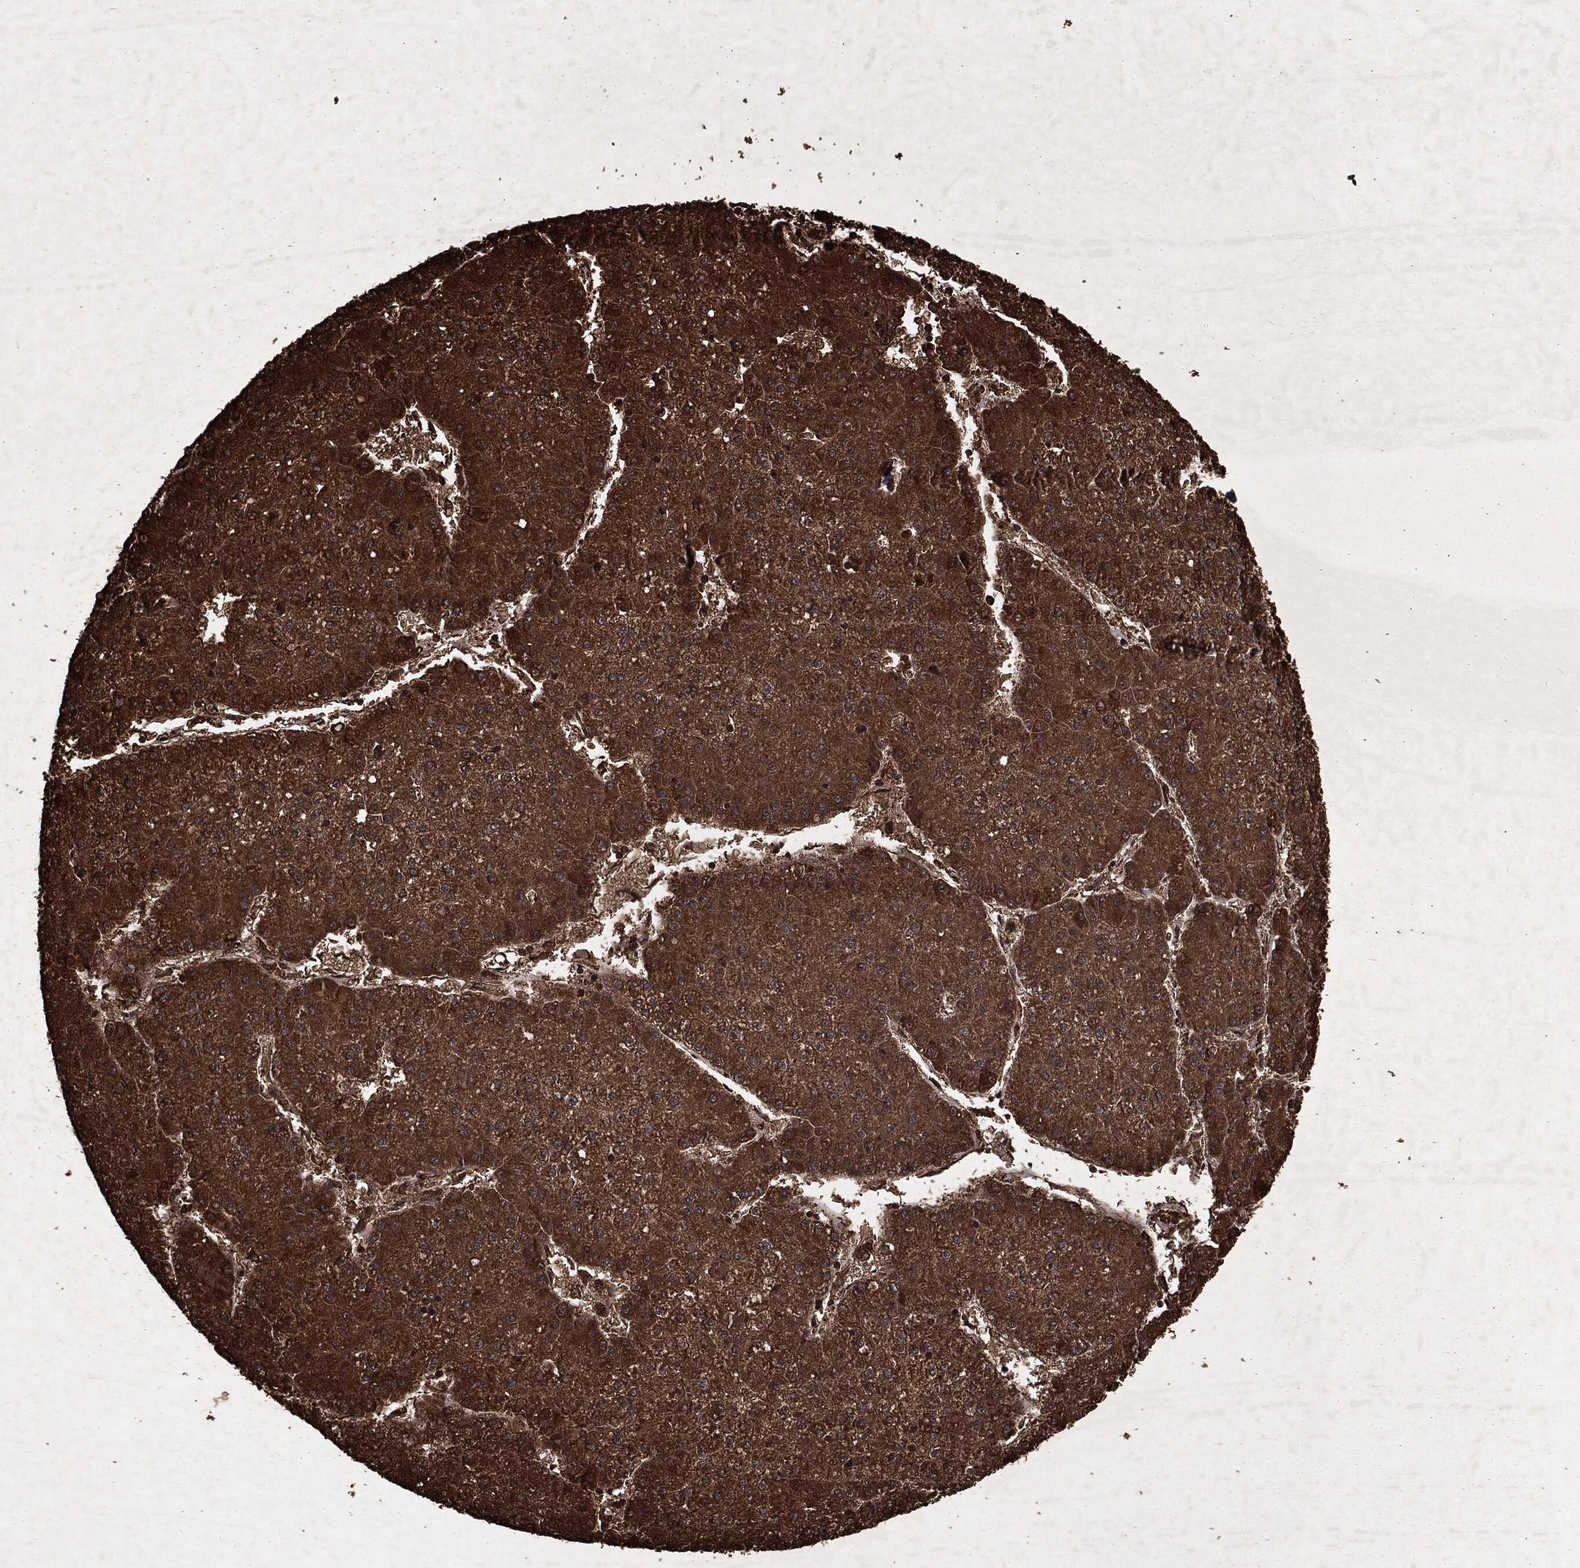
{"staining": {"intensity": "strong", "quantity": ">75%", "location": "cytoplasmic/membranous"}, "tissue": "liver cancer", "cell_type": "Tumor cells", "image_type": "cancer", "snomed": [{"axis": "morphology", "description": "Carcinoma, Hepatocellular, NOS"}, {"axis": "topography", "description": "Liver"}], "caption": "This photomicrograph exhibits immunohistochemistry staining of liver cancer, with high strong cytoplasmic/membranous positivity in approximately >75% of tumor cells.", "gene": "ARAF", "patient": {"sex": "male", "age": 73}}